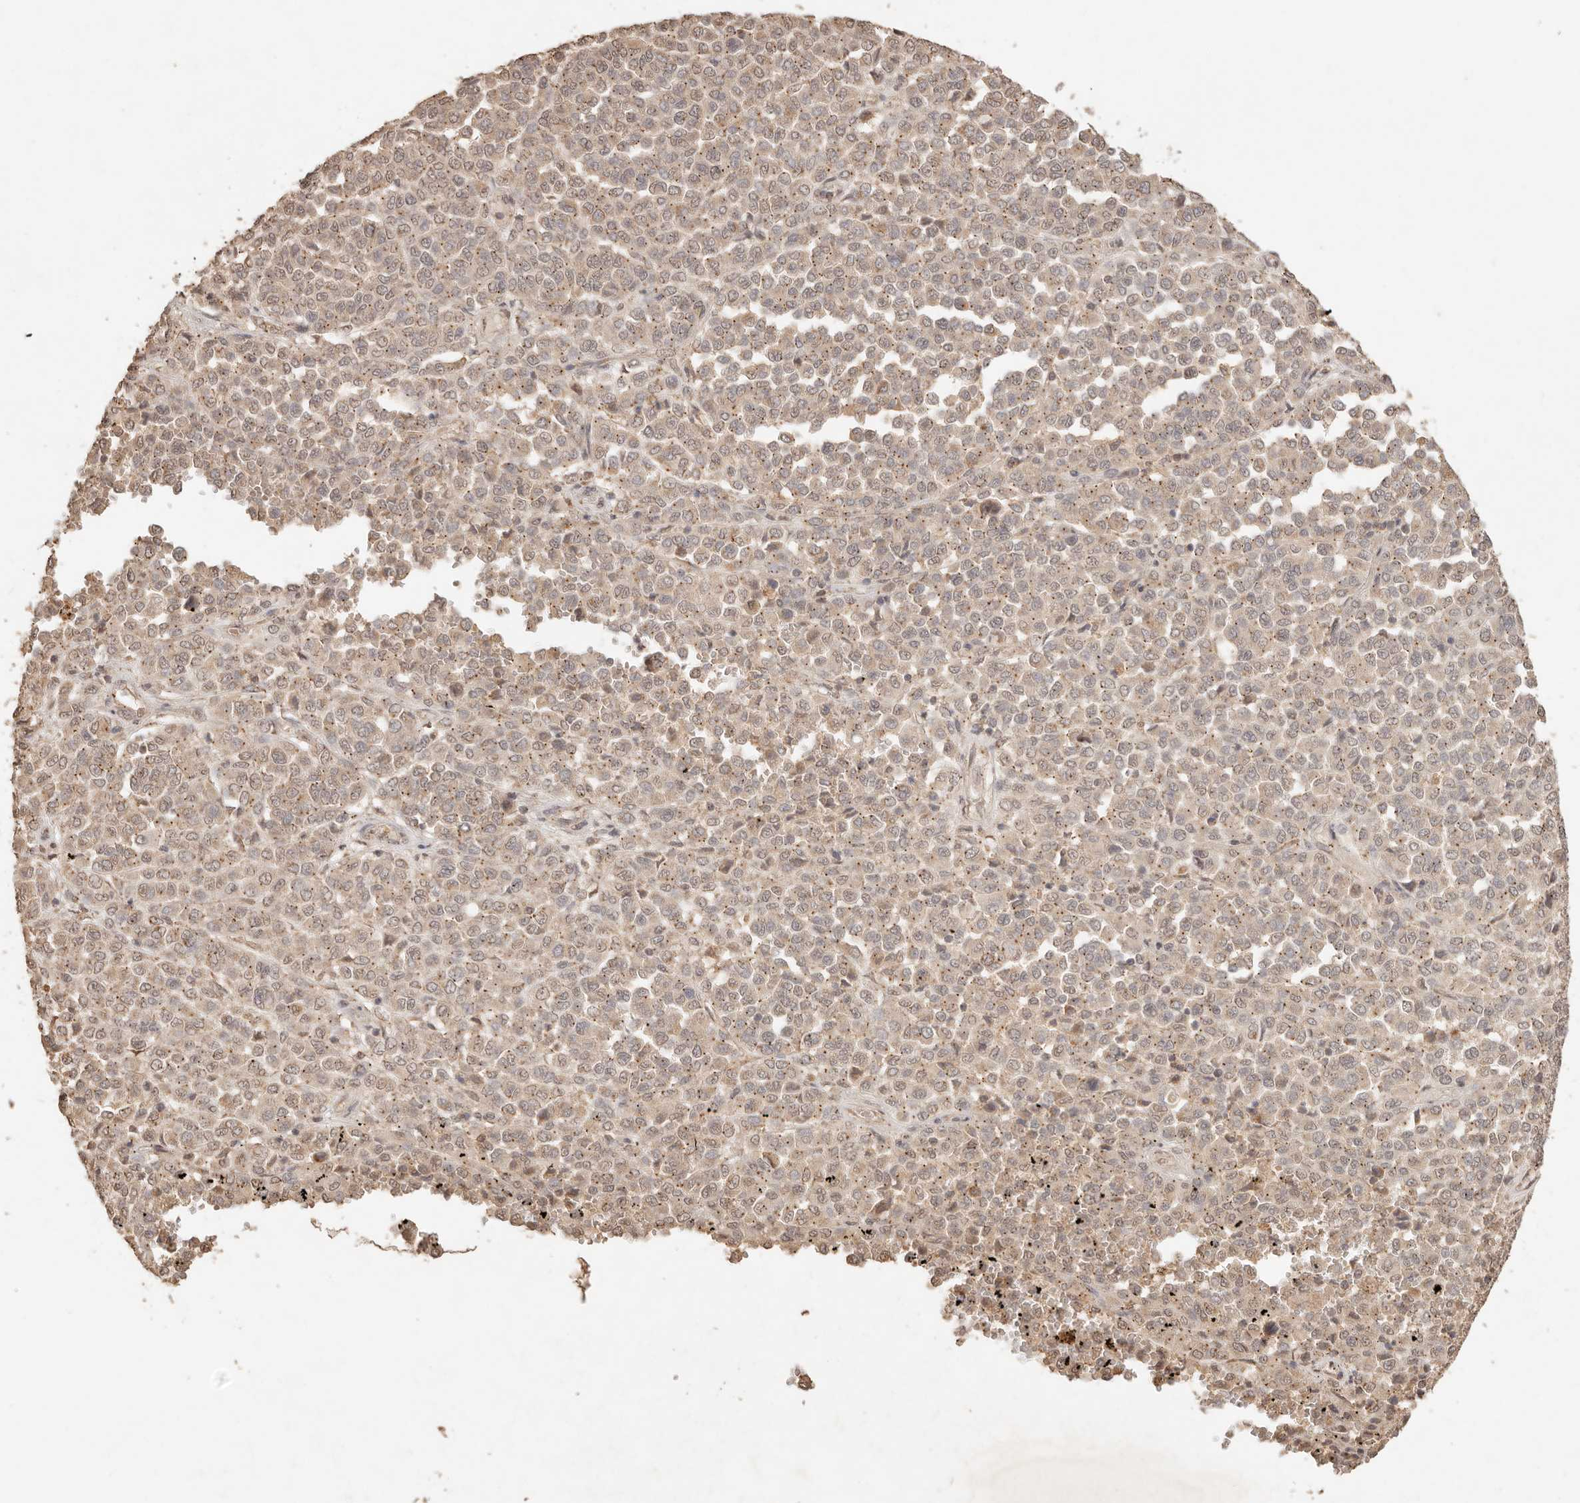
{"staining": {"intensity": "weak", "quantity": ">75%", "location": "cytoplasmic/membranous,nuclear"}, "tissue": "melanoma", "cell_type": "Tumor cells", "image_type": "cancer", "snomed": [{"axis": "morphology", "description": "Malignant melanoma, Metastatic site"}, {"axis": "topography", "description": "Pancreas"}], "caption": "Immunohistochemistry (IHC) staining of melanoma, which demonstrates low levels of weak cytoplasmic/membranous and nuclear positivity in about >75% of tumor cells indicating weak cytoplasmic/membranous and nuclear protein positivity. The staining was performed using DAB (3,3'-diaminobenzidine) (brown) for protein detection and nuclei were counterstained in hematoxylin (blue).", "gene": "LMO4", "patient": {"sex": "female", "age": 30}}